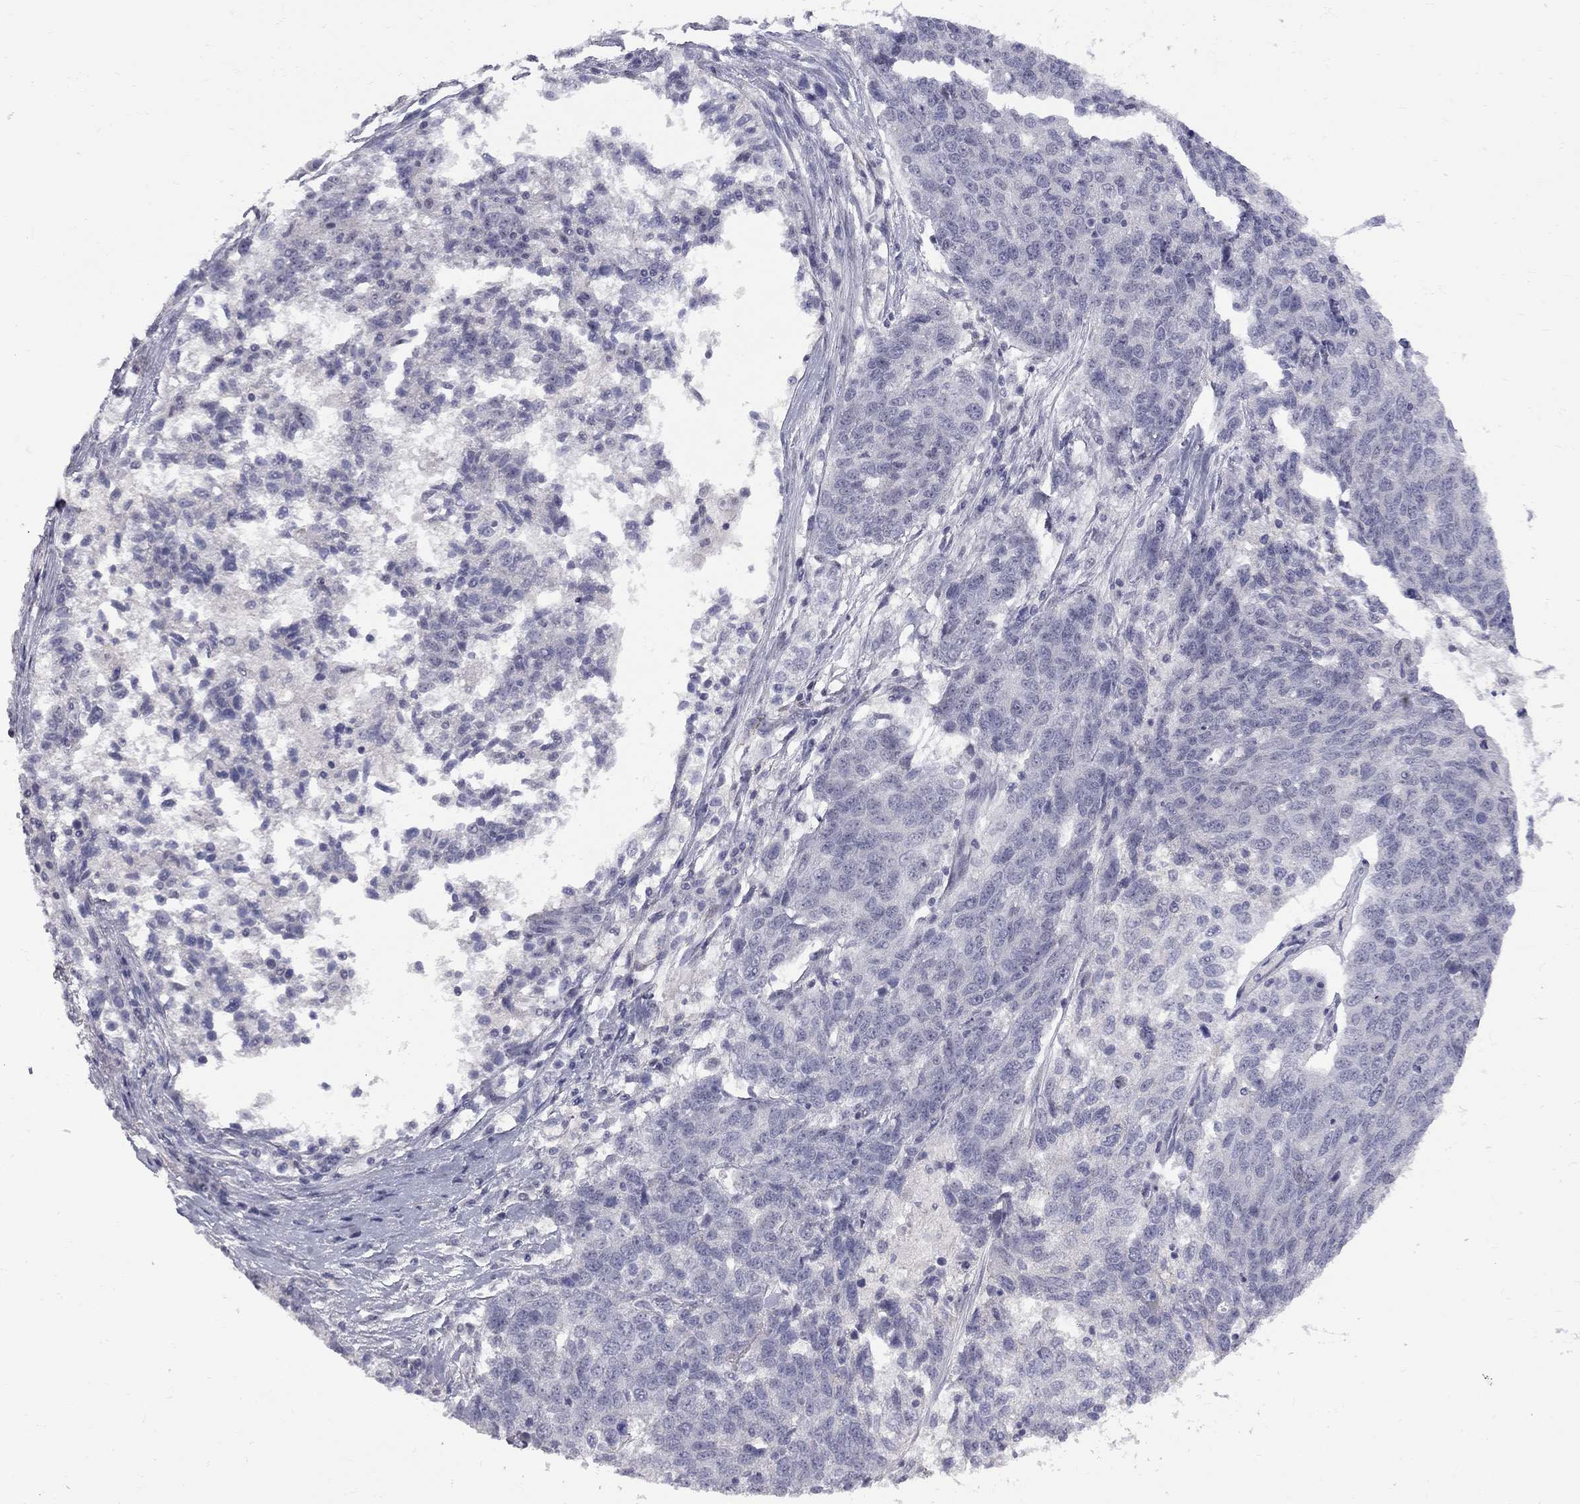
{"staining": {"intensity": "negative", "quantity": "none", "location": "none"}, "tissue": "ovarian cancer", "cell_type": "Tumor cells", "image_type": "cancer", "snomed": [{"axis": "morphology", "description": "Cystadenocarcinoma, serous, NOS"}, {"axis": "topography", "description": "Ovary"}], "caption": "Micrograph shows no significant protein expression in tumor cells of ovarian cancer.", "gene": "GSG1L", "patient": {"sex": "female", "age": 71}}